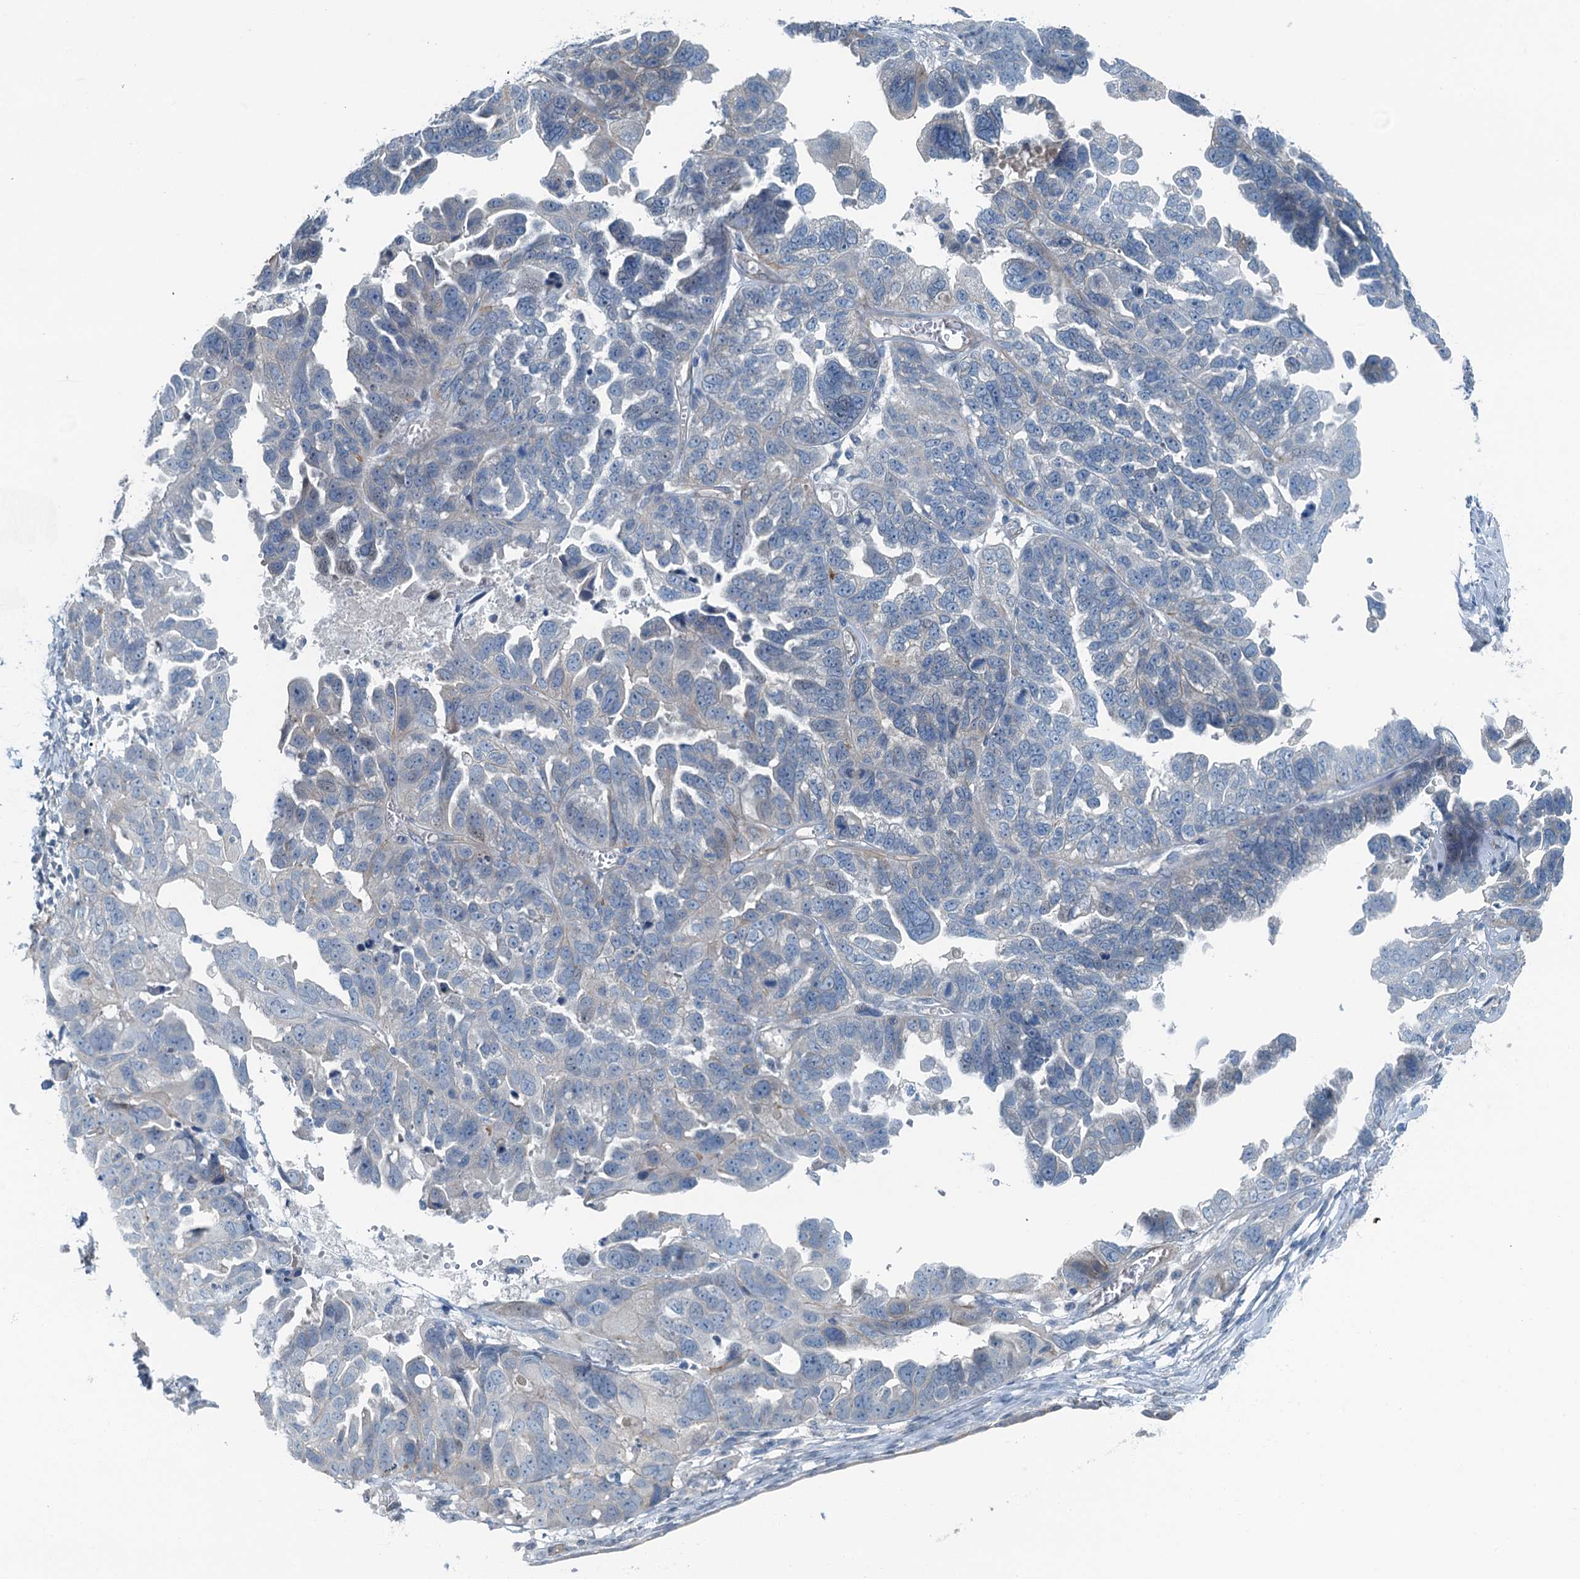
{"staining": {"intensity": "weak", "quantity": "<25%", "location": "cytoplasmic/membranous"}, "tissue": "ovarian cancer", "cell_type": "Tumor cells", "image_type": "cancer", "snomed": [{"axis": "morphology", "description": "Cystadenocarcinoma, serous, NOS"}, {"axis": "topography", "description": "Ovary"}], "caption": "The histopathology image reveals no significant expression in tumor cells of ovarian cancer. (DAB immunohistochemistry (IHC) visualized using brightfield microscopy, high magnification).", "gene": "GFOD2", "patient": {"sex": "female", "age": 79}}